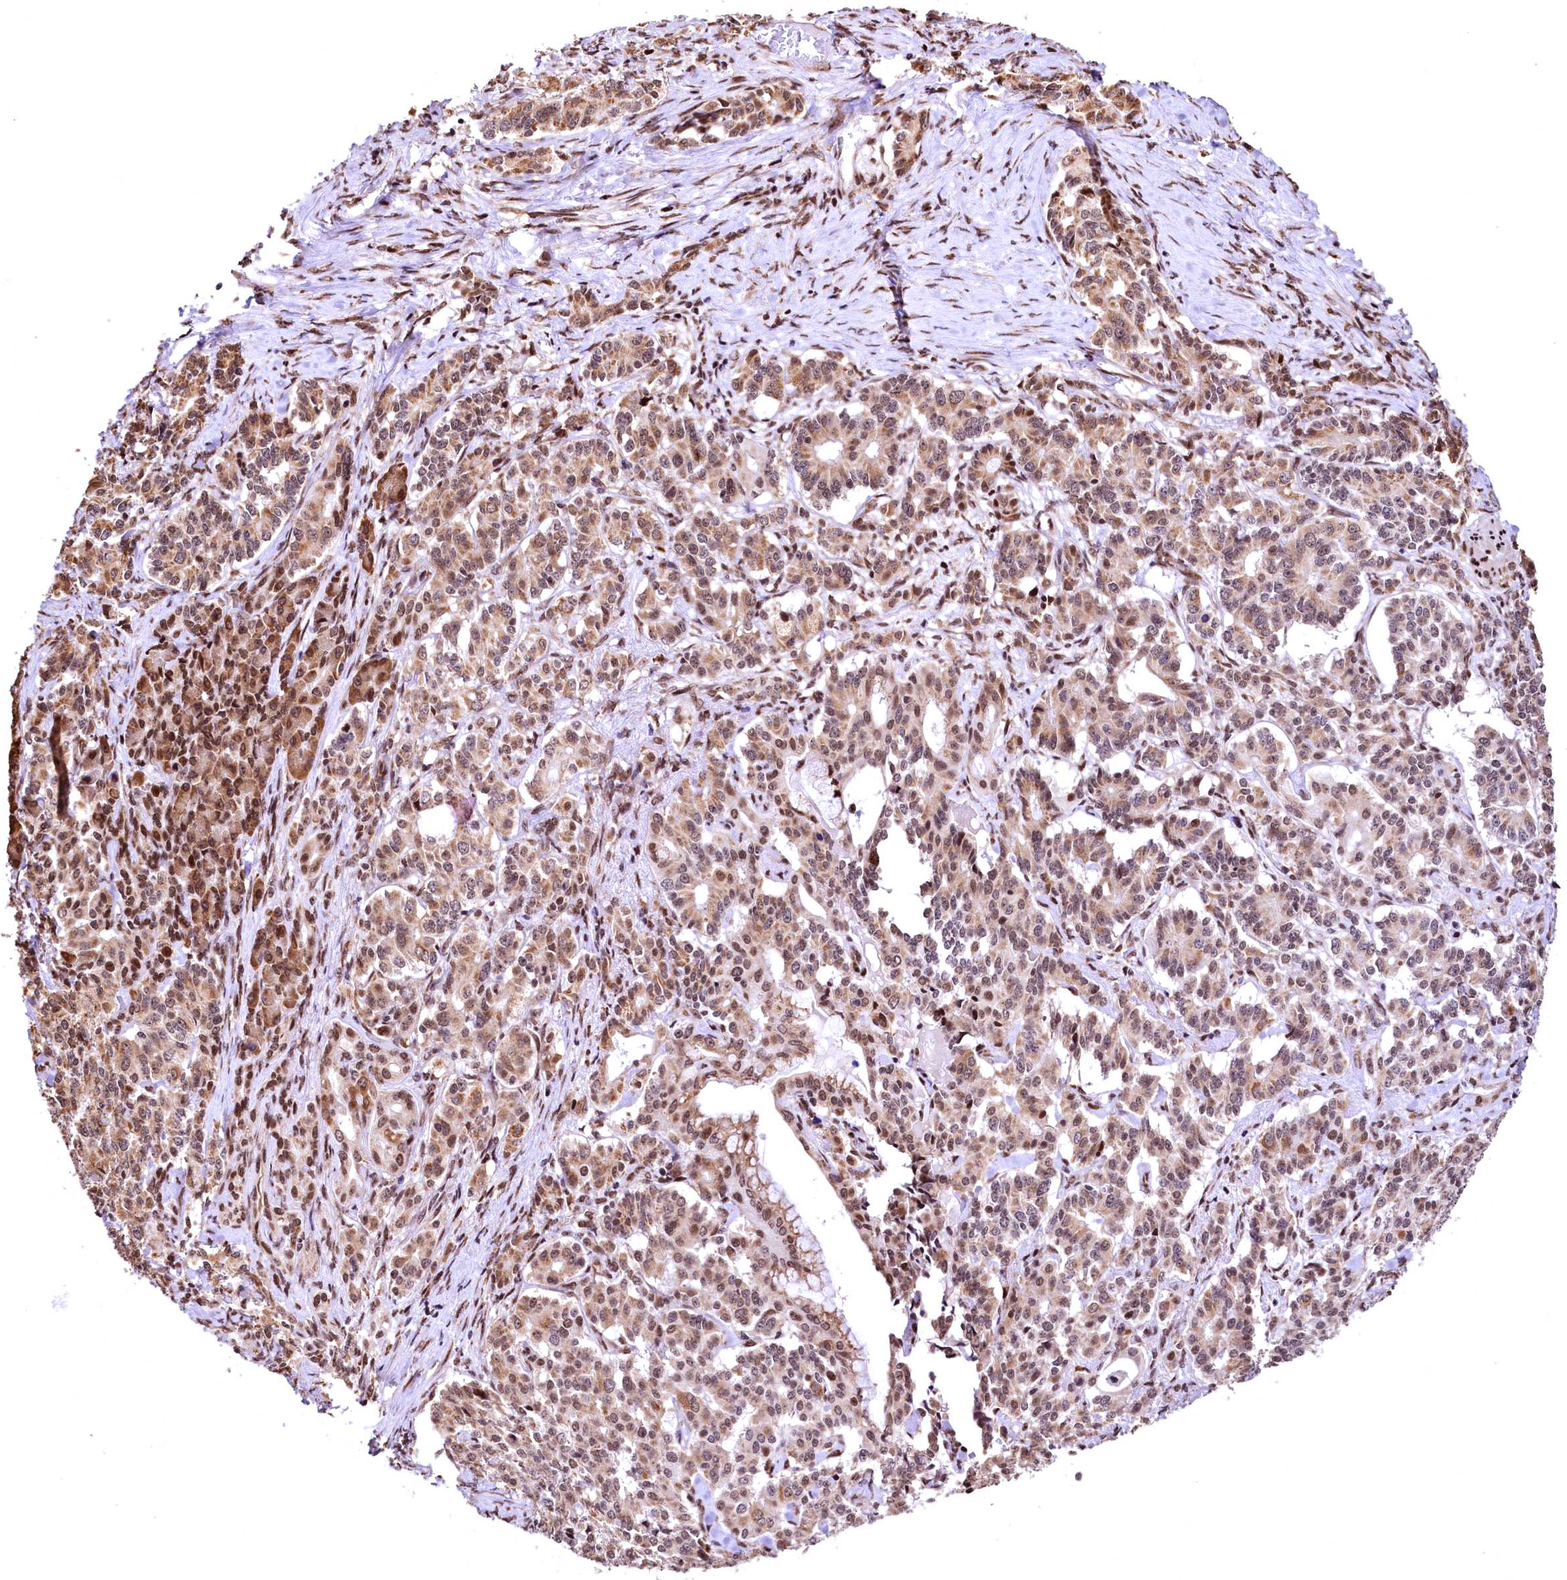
{"staining": {"intensity": "moderate", "quantity": ">75%", "location": "cytoplasmic/membranous"}, "tissue": "pancreatic cancer", "cell_type": "Tumor cells", "image_type": "cancer", "snomed": [{"axis": "morphology", "description": "Adenocarcinoma, NOS"}, {"axis": "topography", "description": "Pancreas"}], "caption": "Tumor cells show medium levels of moderate cytoplasmic/membranous expression in about >75% of cells in adenocarcinoma (pancreatic). The staining was performed using DAB to visualize the protein expression in brown, while the nuclei were stained in blue with hematoxylin (Magnification: 20x).", "gene": "PDS5B", "patient": {"sex": "female", "age": 74}}